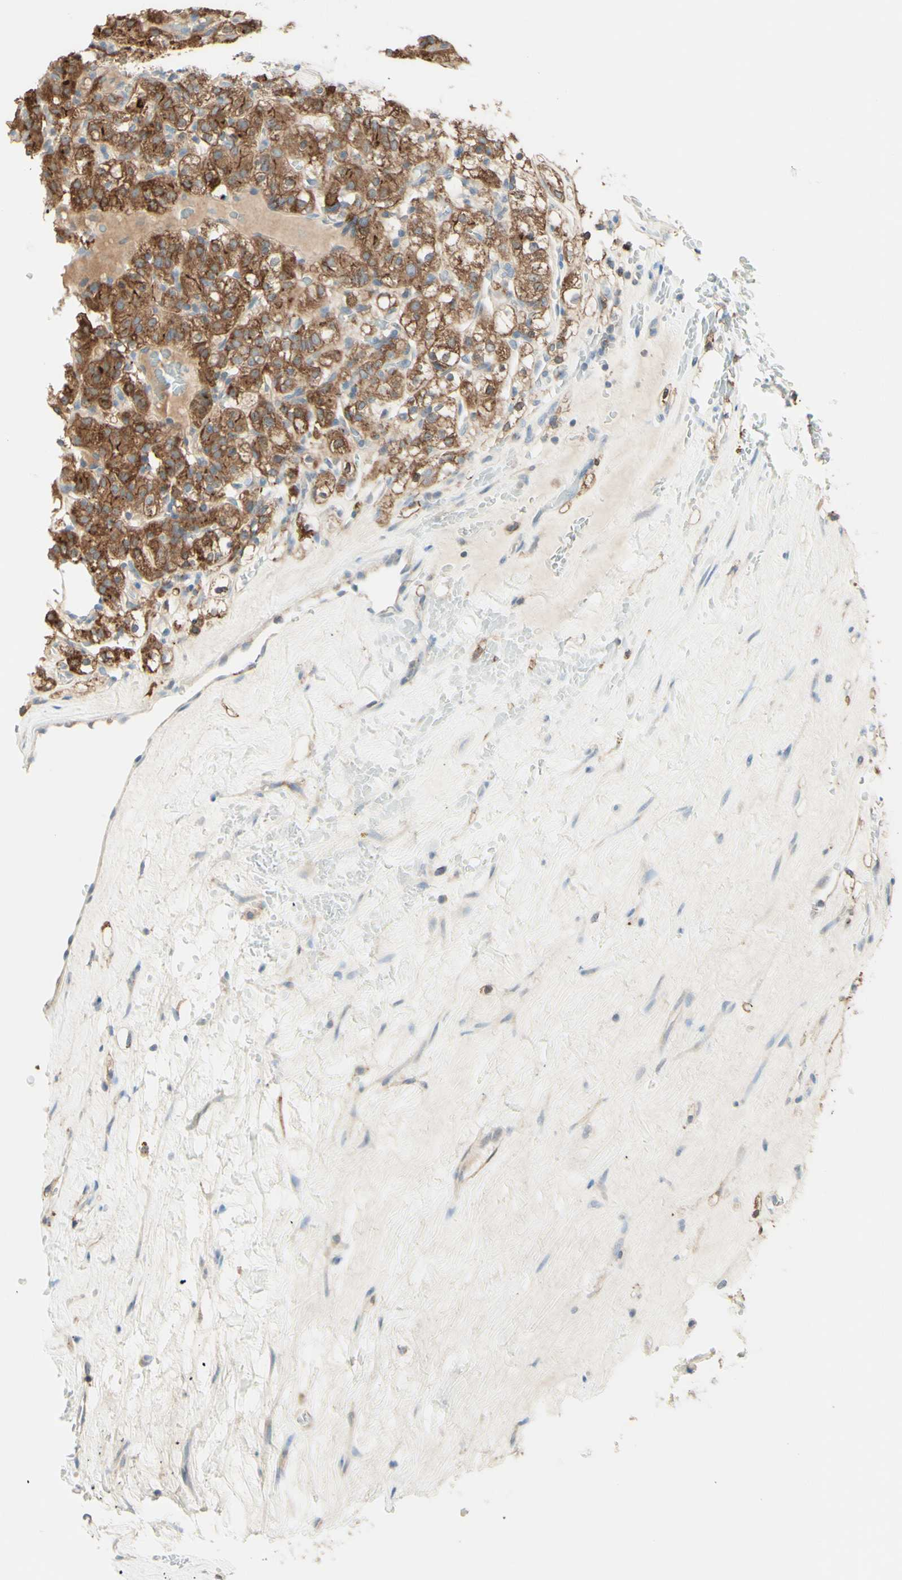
{"staining": {"intensity": "strong", "quantity": ">75%", "location": "cytoplasmic/membranous"}, "tissue": "renal cancer", "cell_type": "Tumor cells", "image_type": "cancer", "snomed": [{"axis": "morphology", "description": "Normal tissue, NOS"}, {"axis": "morphology", "description": "Adenocarcinoma, NOS"}, {"axis": "topography", "description": "Kidney"}], "caption": "High-magnification brightfield microscopy of renal adenocarcinoma stained with DAB (brown) and counterstained with hematoxylin (blue). tumor cells exhibit strong cytoplasmic/membranous staining is present in approximately>75% of cells. (Stains: DAB (3,3'-diaminobenzidine) in brown, nuclei in blue, Microscopy: brightfield microscopy at high magnification).", "gene": "MTM1", "patient": {"sex": "female", "age": 72}}